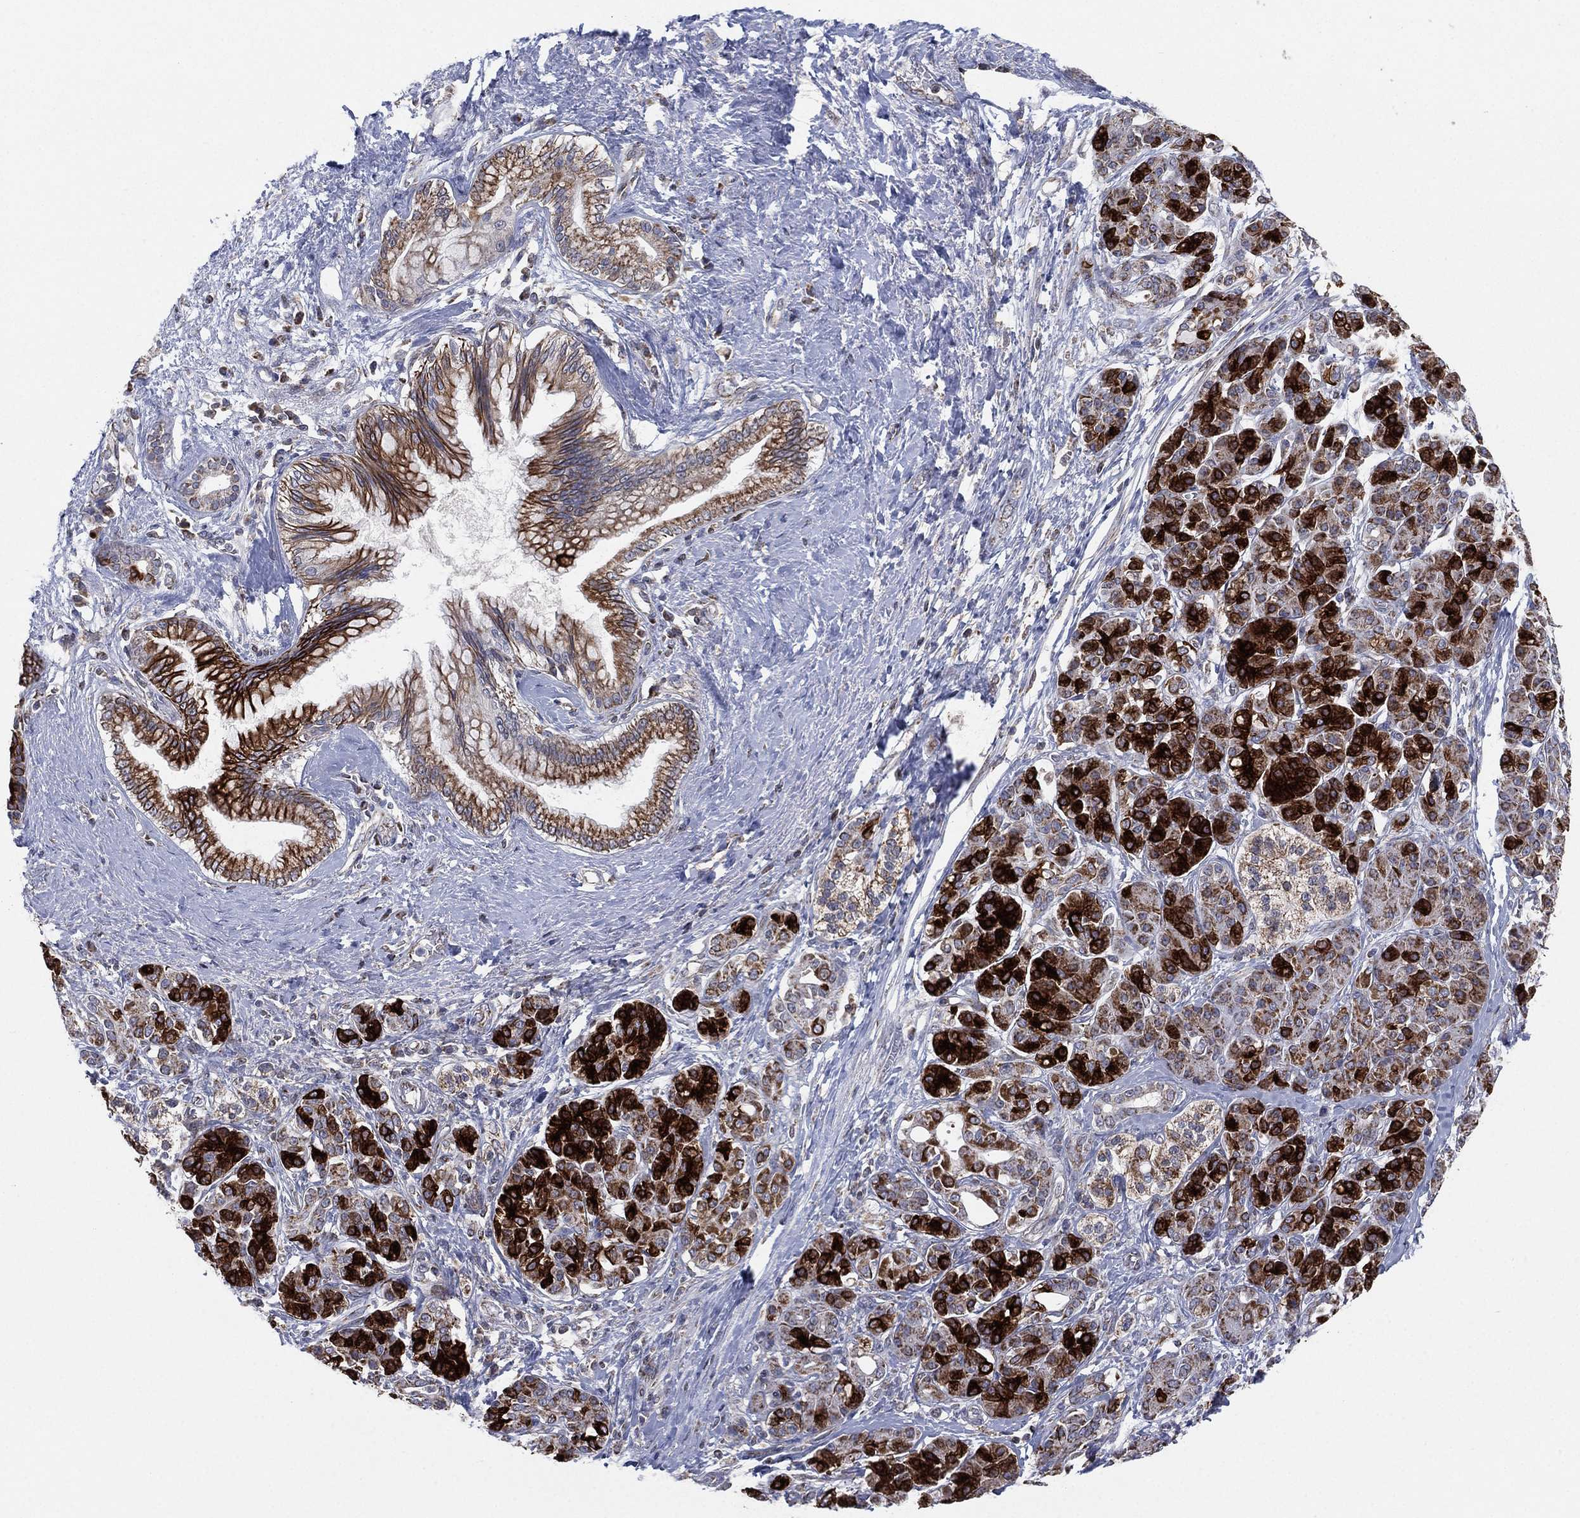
{"staining": {"intensity": "strong", "quantity": "25%-75%", "location": "cytoplasmic/membranous"}, "tissue": "pancreatic cancer", "cell_type": "Tumor cells", "image_type": "cancer", "snomed": [{"axis": "morphology", "description": "Adenocarcinoma, NOS"}, {"axis": "topography", "description": "Pancreas"}], "caption": "DAB (3,3'-diaminobenzidine) immunohistochemical staining of pancreatic cancer demonstrates strong cytoplasmic/membranous protein staining in approximately 25%-75% of tumor cells.", "gene": "PSMG4", "patient": {"sex": "female", "age": 73}}